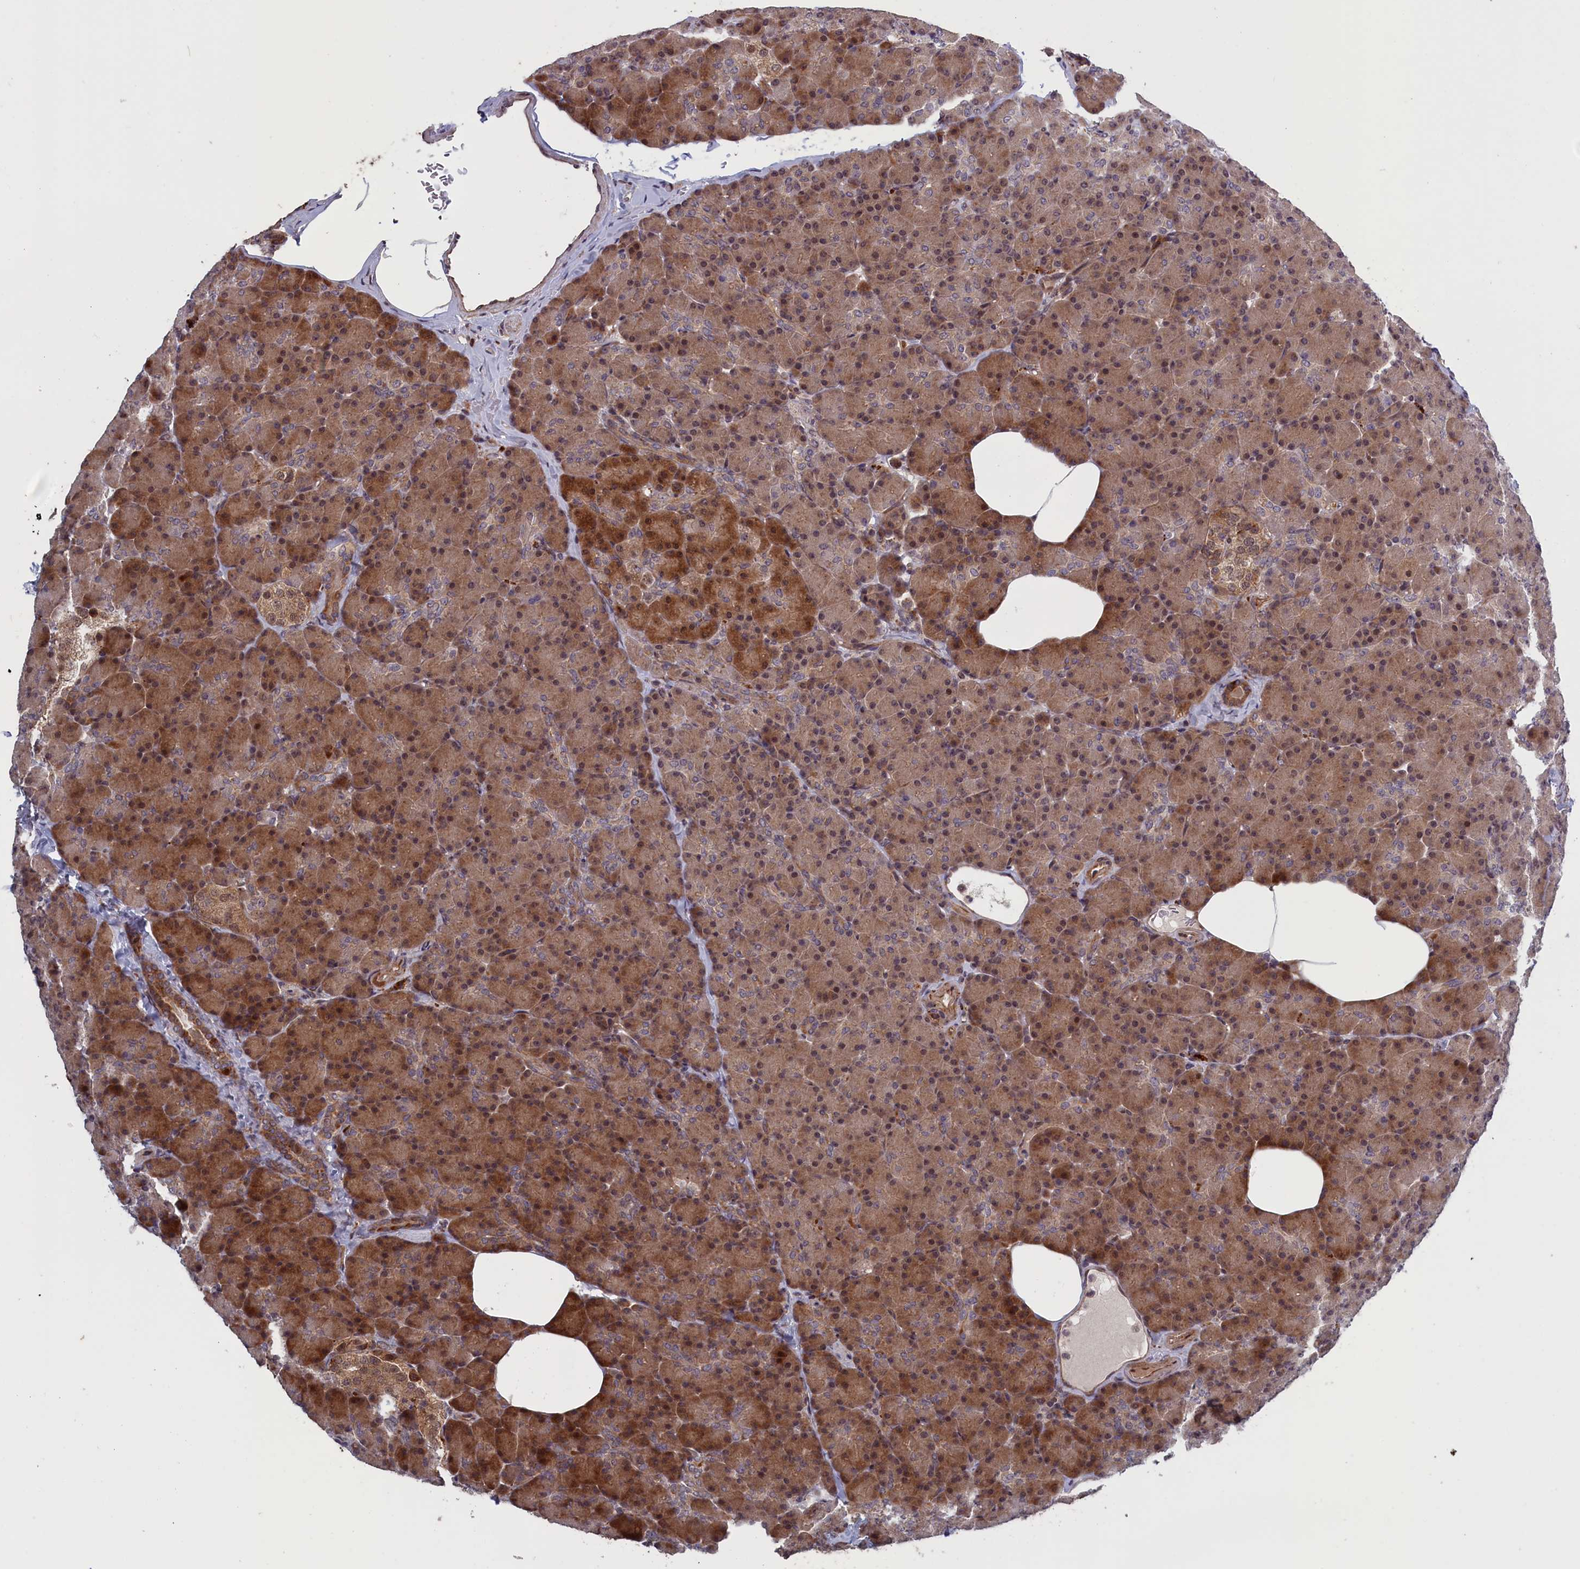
{"staining": {"intensity": "moderate", "quantity": ">75%", "location": "cytoplasmic/membranous,nuclear"}, "tissue": "pancreas", "cell_type": "Exocrine glandular cells", "image_type": "normal", "snomed": [{"axis": "morphology", "description": "Normal tissue, NOS"}, {"axis": "topography", "description": "Pancreas"}], "caption": "Immunohistochemical staining of unremarkable pancreas reveals >75% levels of moderate cytoplasmic/membranous,nuclear protein positivity in about >75% of exocrine glandular cells.", "gene": "LSG1", "patient": {"sex": "female", "age": 43}}